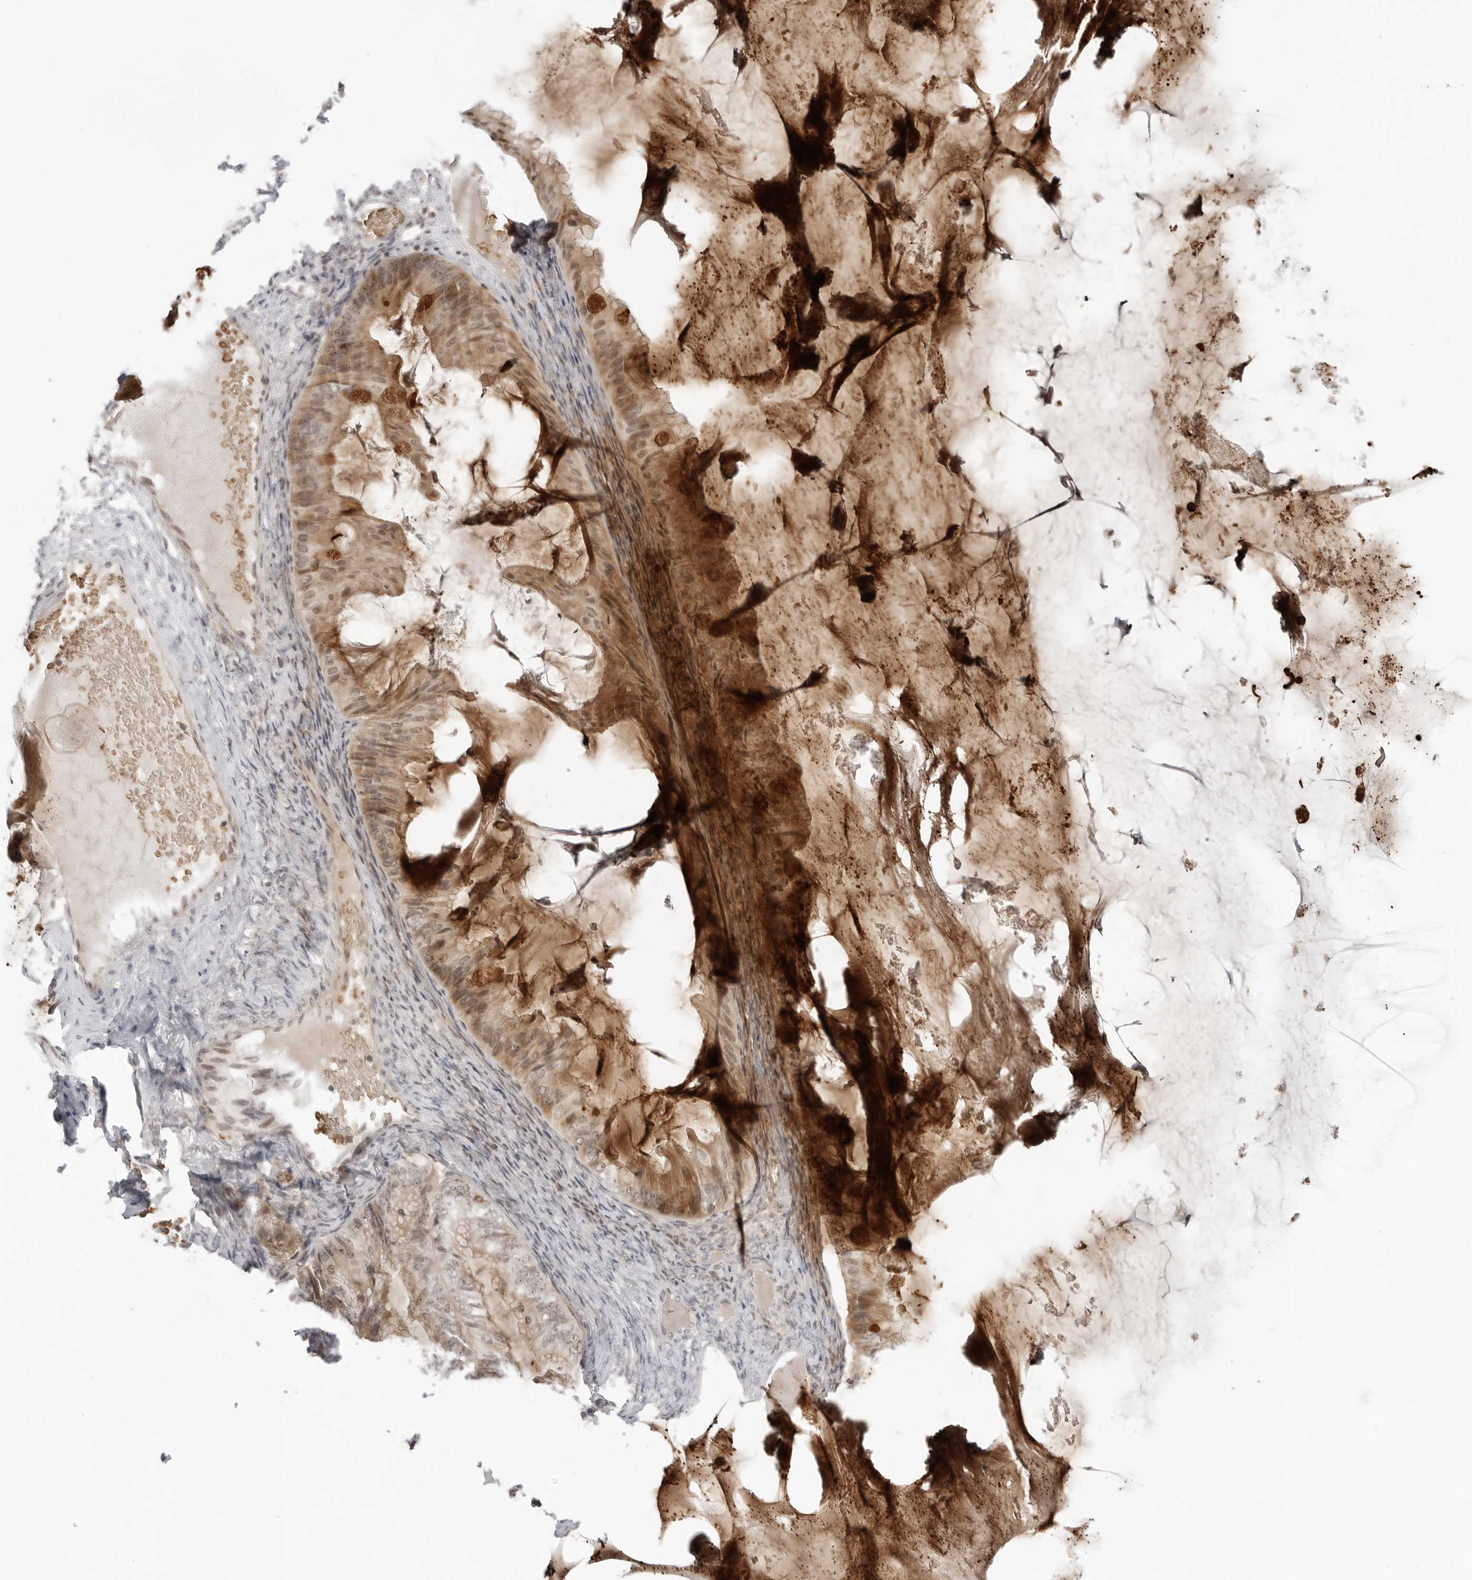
{"staining": {"intensity": "moderate", "quantity": ">75%", "location": "cytoplasmic/membranous,nuclear"}, "tissue": "ovarian cancer", "cell_type": "Tumor cells", "image_type": "cancer", "snomed": [{"axis": "morphology", "description": "Cystadenocarcinoma, mucinous, NOS"}, {"axis": "topography", "description": "Ovary"}], "caption": "The image shows staining of ovarian mucinous cystadenocarcinoma, revealing moderate cytoplasmic/membranous and nuclear protein positivity (brown color) within tumor cells. Nuclei are stained in blue.", "gene": "SUGCT", "patient": {"sex": "female", "age": 61}}